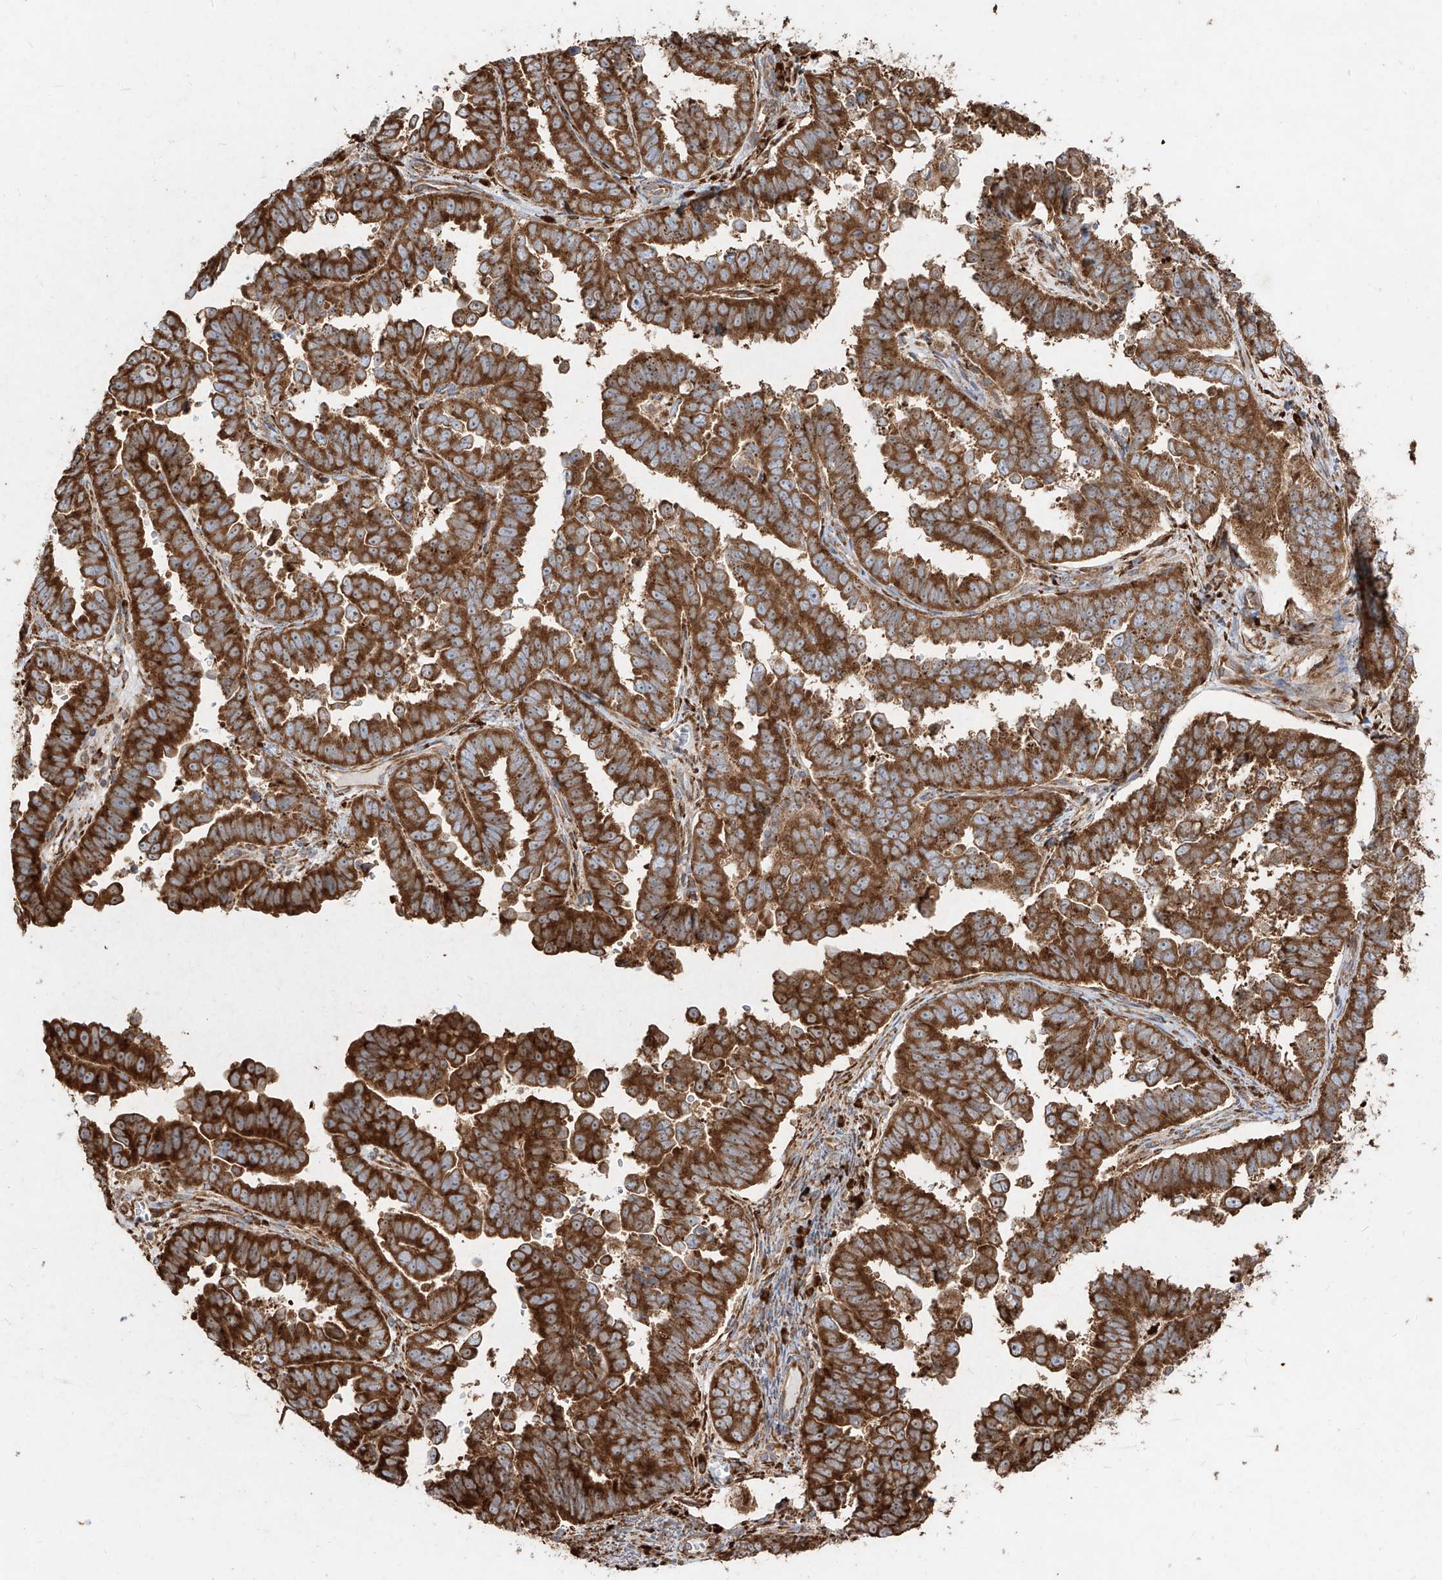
{"staining": {"intensity": "strong", "quantity": ">75%", "location": "cytoplasmic/membranous"}, "tissue": "endometrial cancer", "cell_type": "Tumor cells", "image_type": "cancer", "snomed": [{"axis": "morphology", "description": "Adenocarcinoma, NOS"}, {"axis": "topography", "description": "Endometrium"}], "caption": "The histopathology image shows a brown stain indicating the presence of a protein in the cytoplasmic/membranous of tumor cells in endometrial cancer. Nuclei are stained in blue.", "gene": "RPS25", "patient": {"sex": "female", "age": 75}}